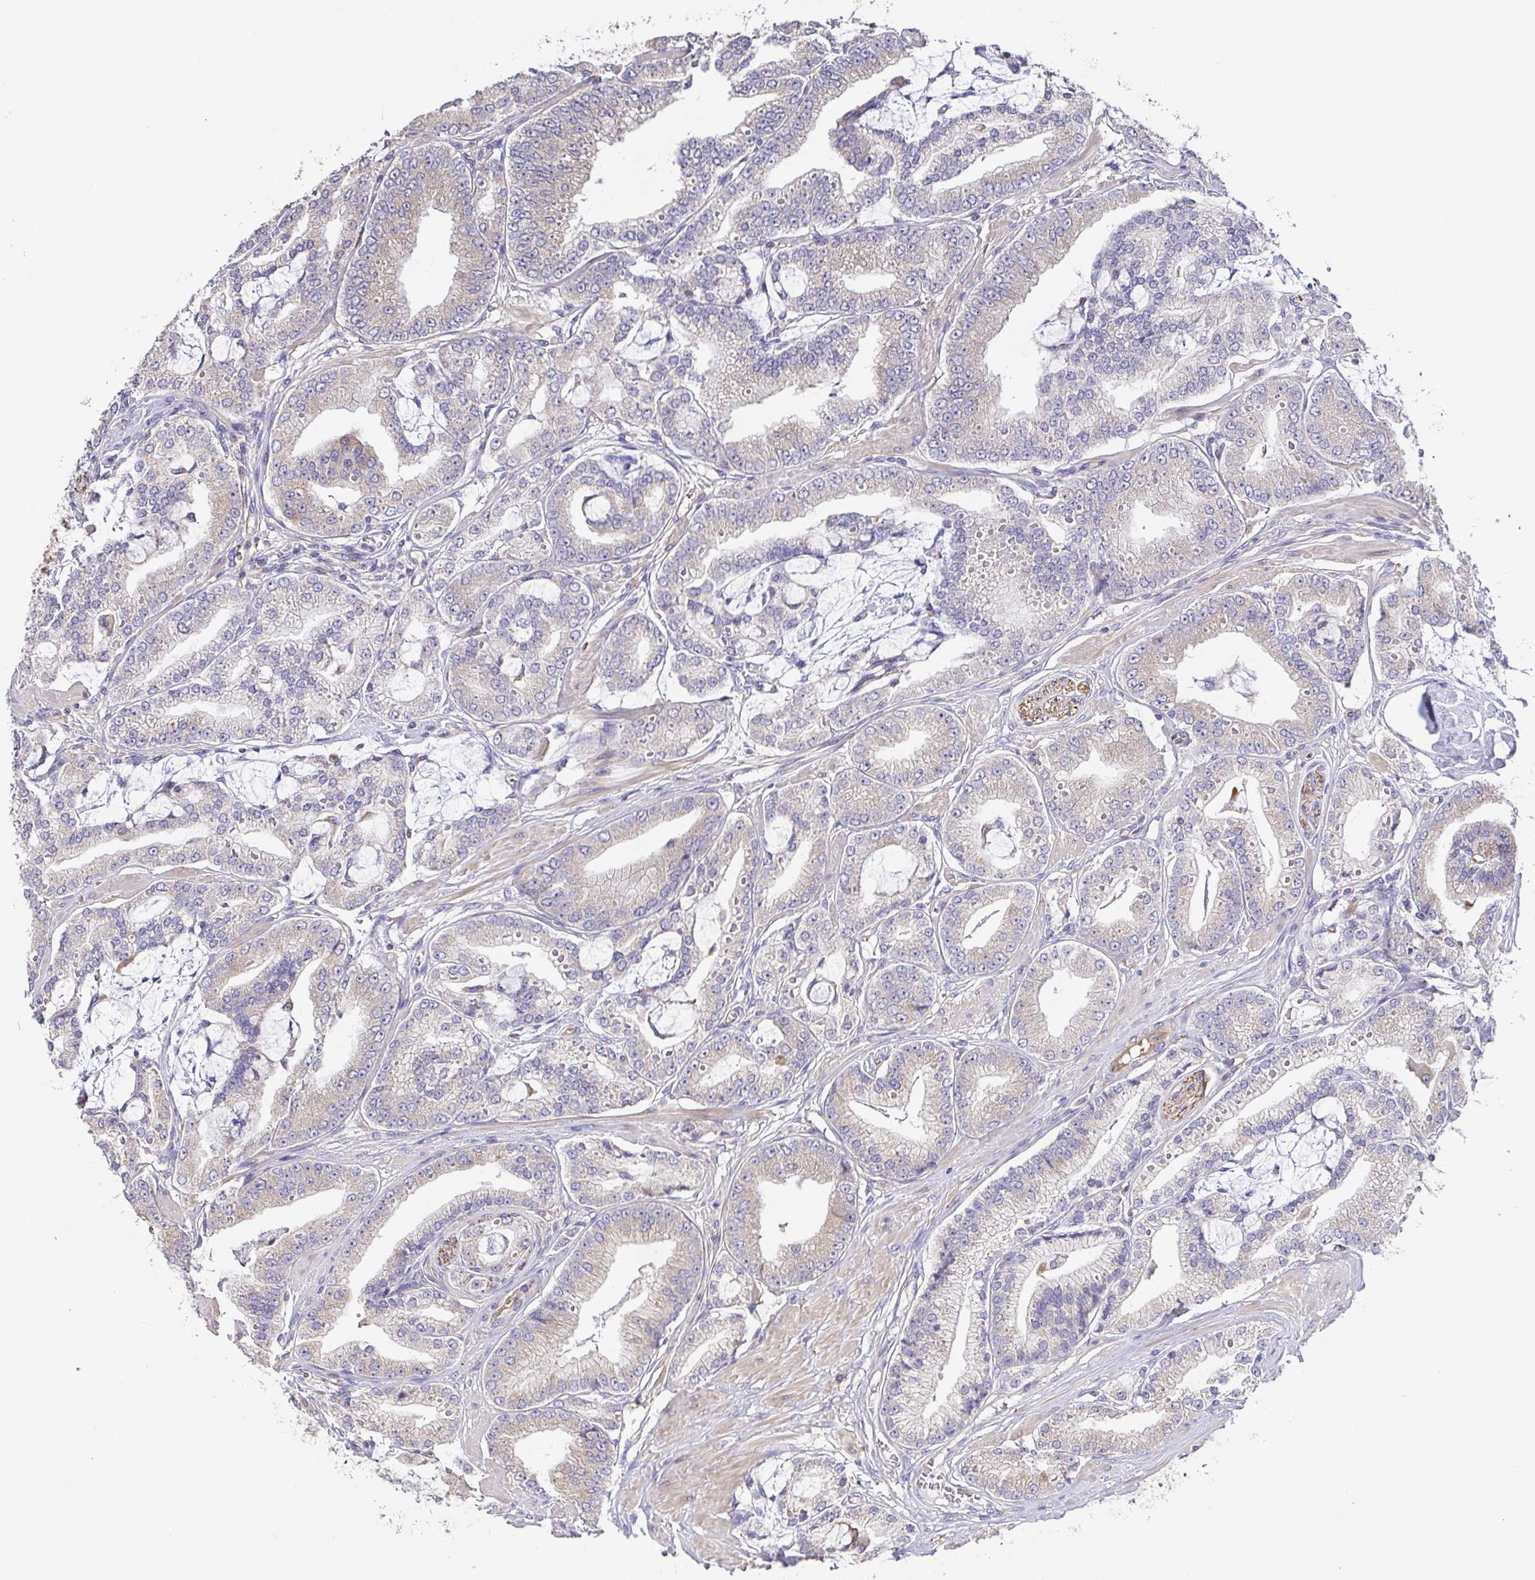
{"staining": {"intensity": "weak", "quantity": "25%-75%", "location": "cytoplasmic/membranous"}, "tissue": "prostate cancer", "cell_type": "Tumor cells", "image_type": "cancer", "snomed": [{"axis": "morphology", "description": "Adenocarcinoma, High grade"}, {"axis": "topography", "description": "Prostate"}], "caption": "Prostate cancer stained for a protein (brown) exhibits weak cytoplasmic/membranous positive staining in approximately 25%-75% of tumor cells.", "gene": "EIF3D", "patient": {"sex": "male", "age": 71}}